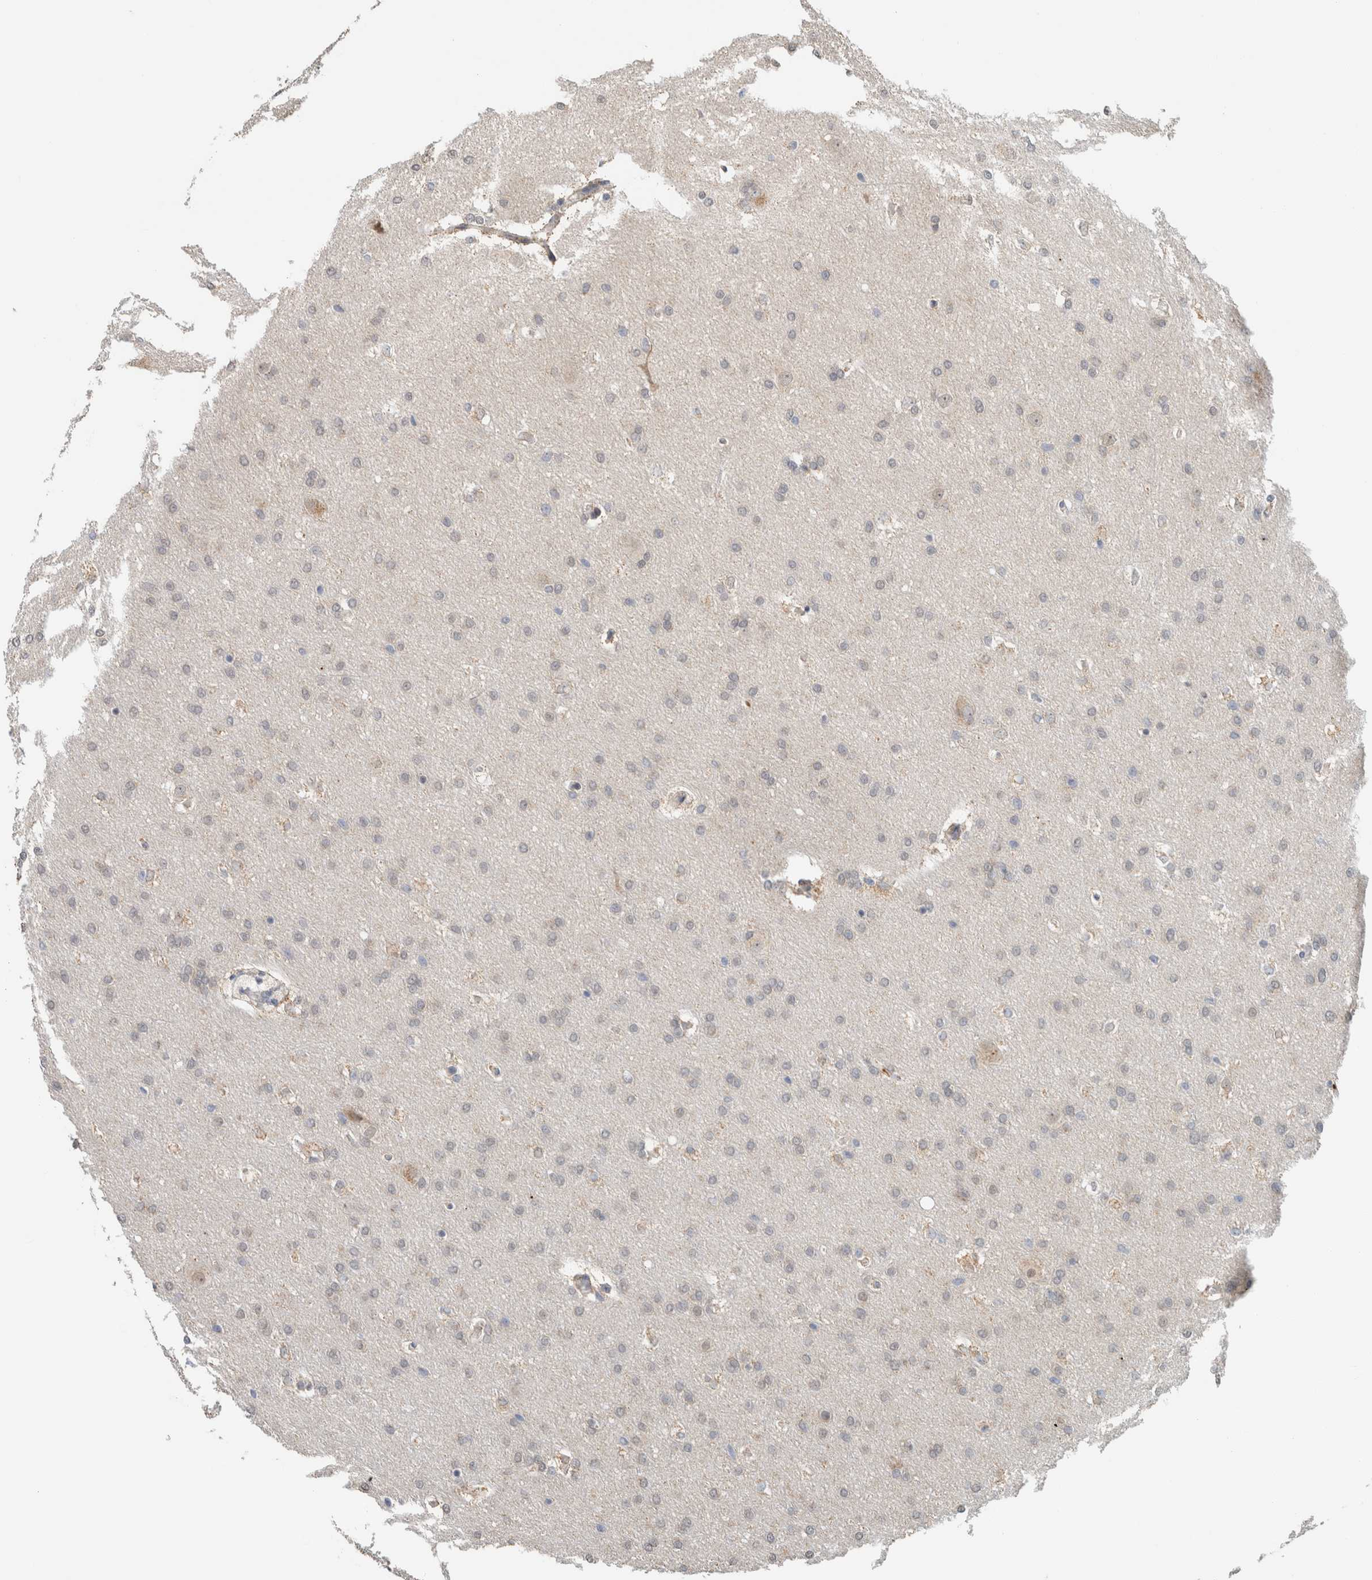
{"staining": {"intensity": "negative", "quantity": "none", "location": "none"}, "tissue": "glioma", "cell_type": "Tumor cells", "image_type": "cancer", "snomed": [{"axis": "morphology", "description": "Glioma, malignant, Low grade"}, {"axis": "topography", "description": "Brain"}], "caption": "Human glioma stained for a protein using immunohistochemistry reveals no expression in tumor cells.", "gene": "CRAT", "patient": {"sex": "female", "age": 37}}